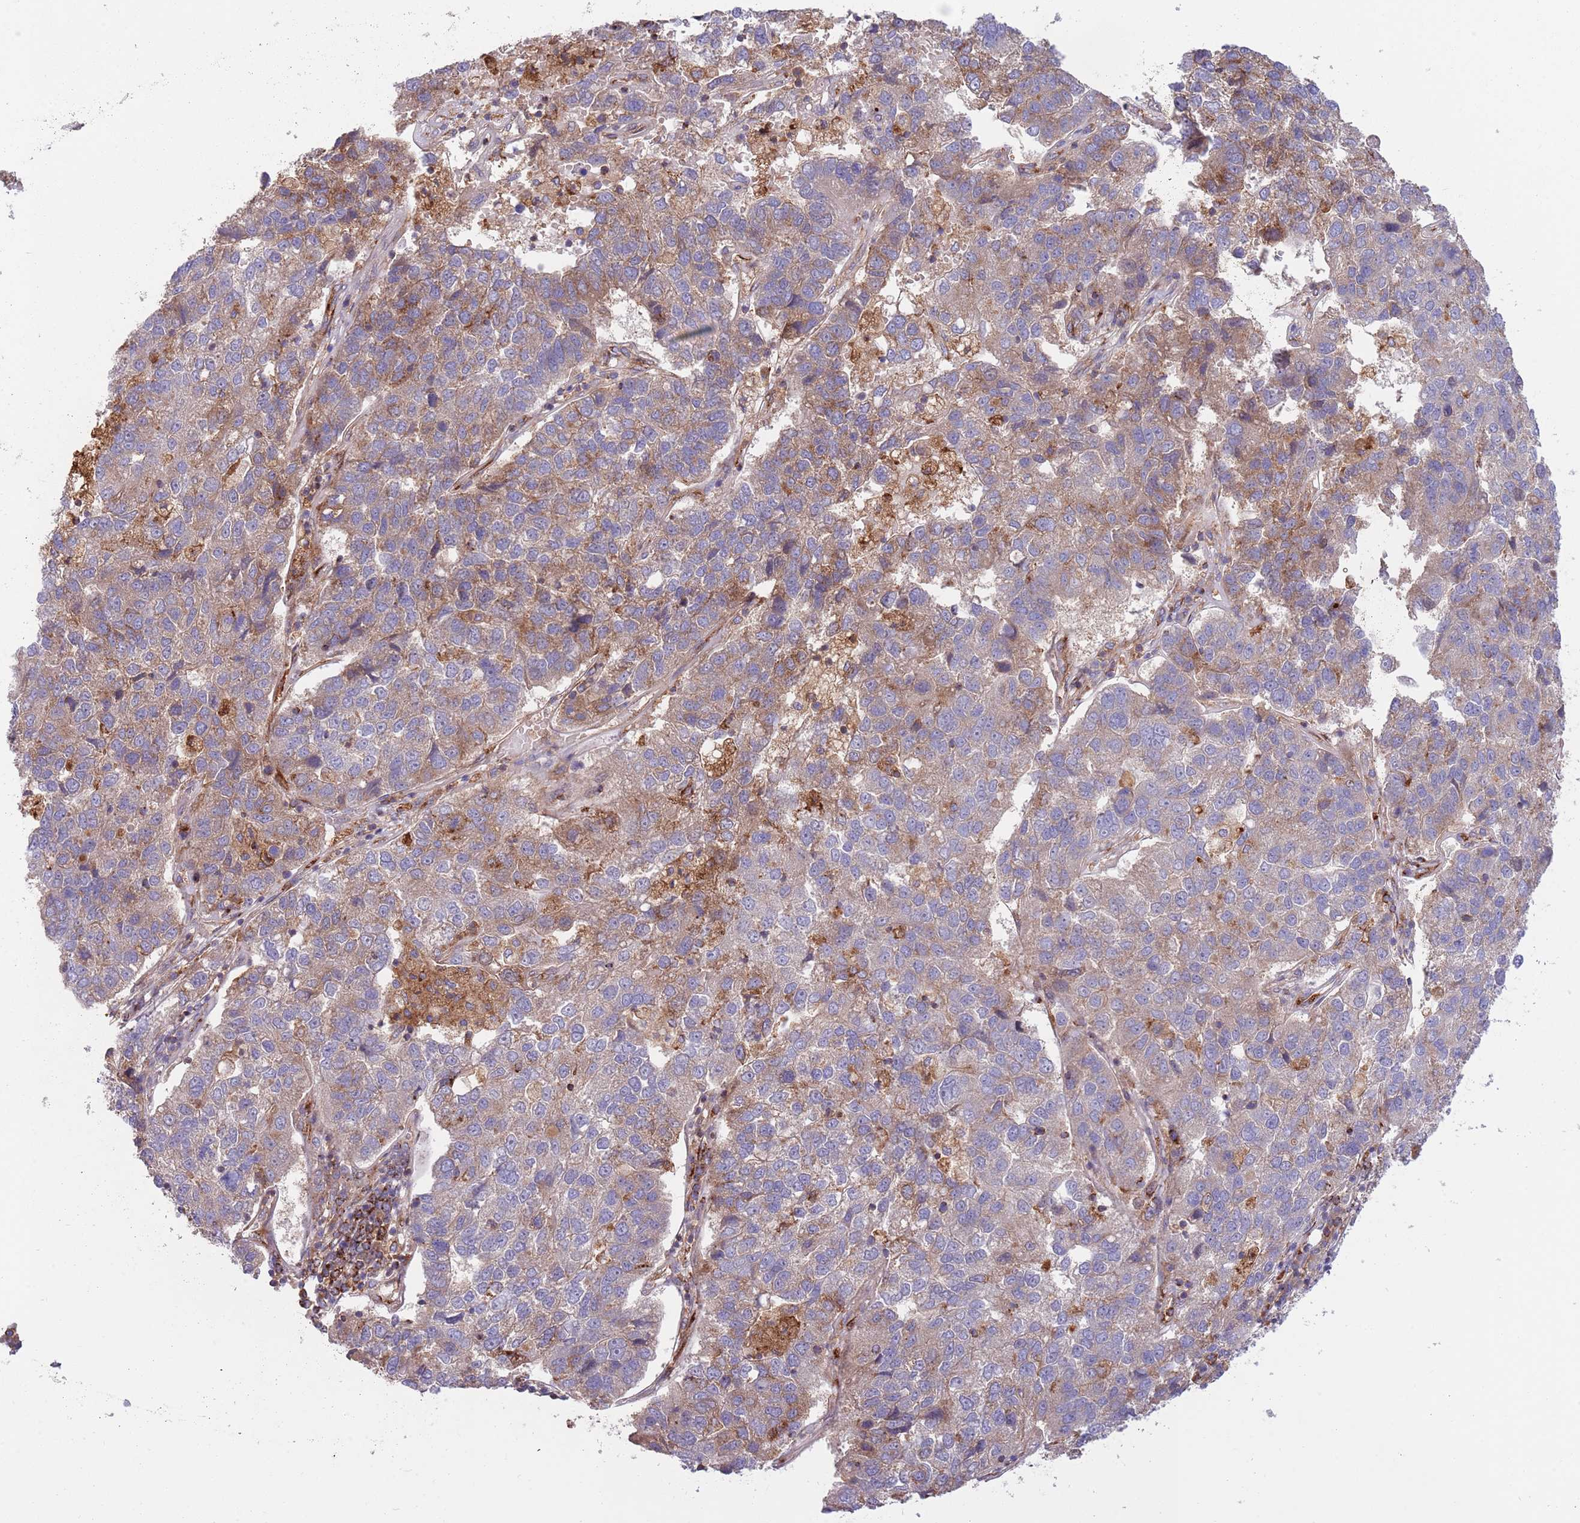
{"staining": {"intensity": "weak", "quantity": "25%-75%", "location": "cytoplasmic/membranous"}, "tissue": "pancreatic cancer", "cell_type": "Tumor cells", "image_type": "cancer", "snomed": [{"axis": "morphology", "description": "Adenocarcinoma, NOS"}, {"axis": "topography", "description": "Pancreas"}], "caption": "Tumor cells demonstrate low levels of weak cytoplasmic/membranous positivity in about 25%-75% of cells in pancreatic adenocarcinoma. Nuclei are stained in blue.", "gene": "BTBD7", "patient": {"sex": "female", "age": 61}}